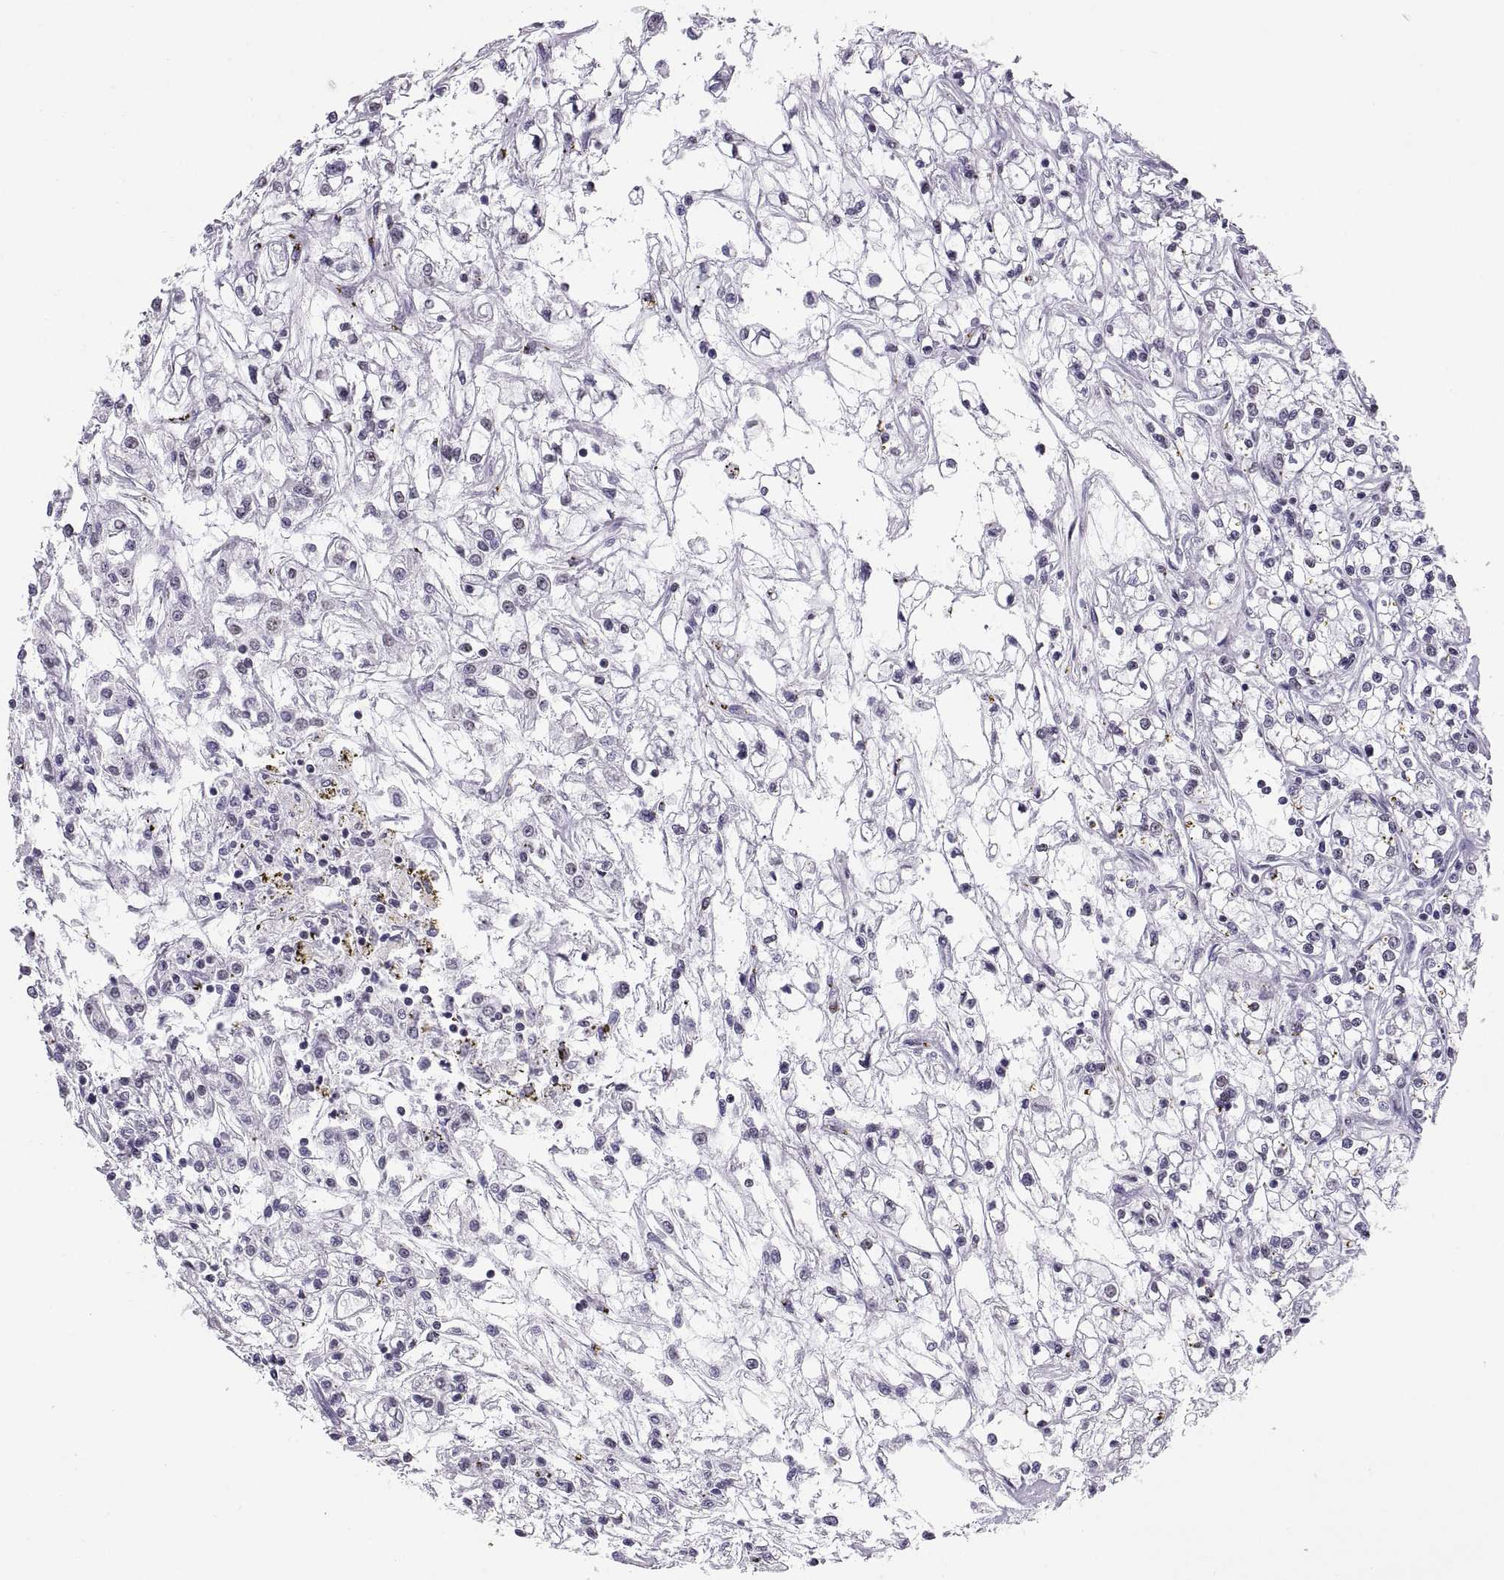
{"staining": {"intensity": "negative", "quantity": "none", "location": "none"}, "tissue": "renal cancer", "cell_type": "Tumor cells", "image_type": "cancer", "snomed": [{"axis": "morphology", "description": "Adenocarcinoma, NOS"}, {"axis": "topography", "description": "Kidney"}], "caption": "Immunohistochemistry of renal cancer (adenocarcinoma) displays no positivity in tumor cells.", "gene": "CARTPT", "patient": {"sex": "female", "age": 59}}